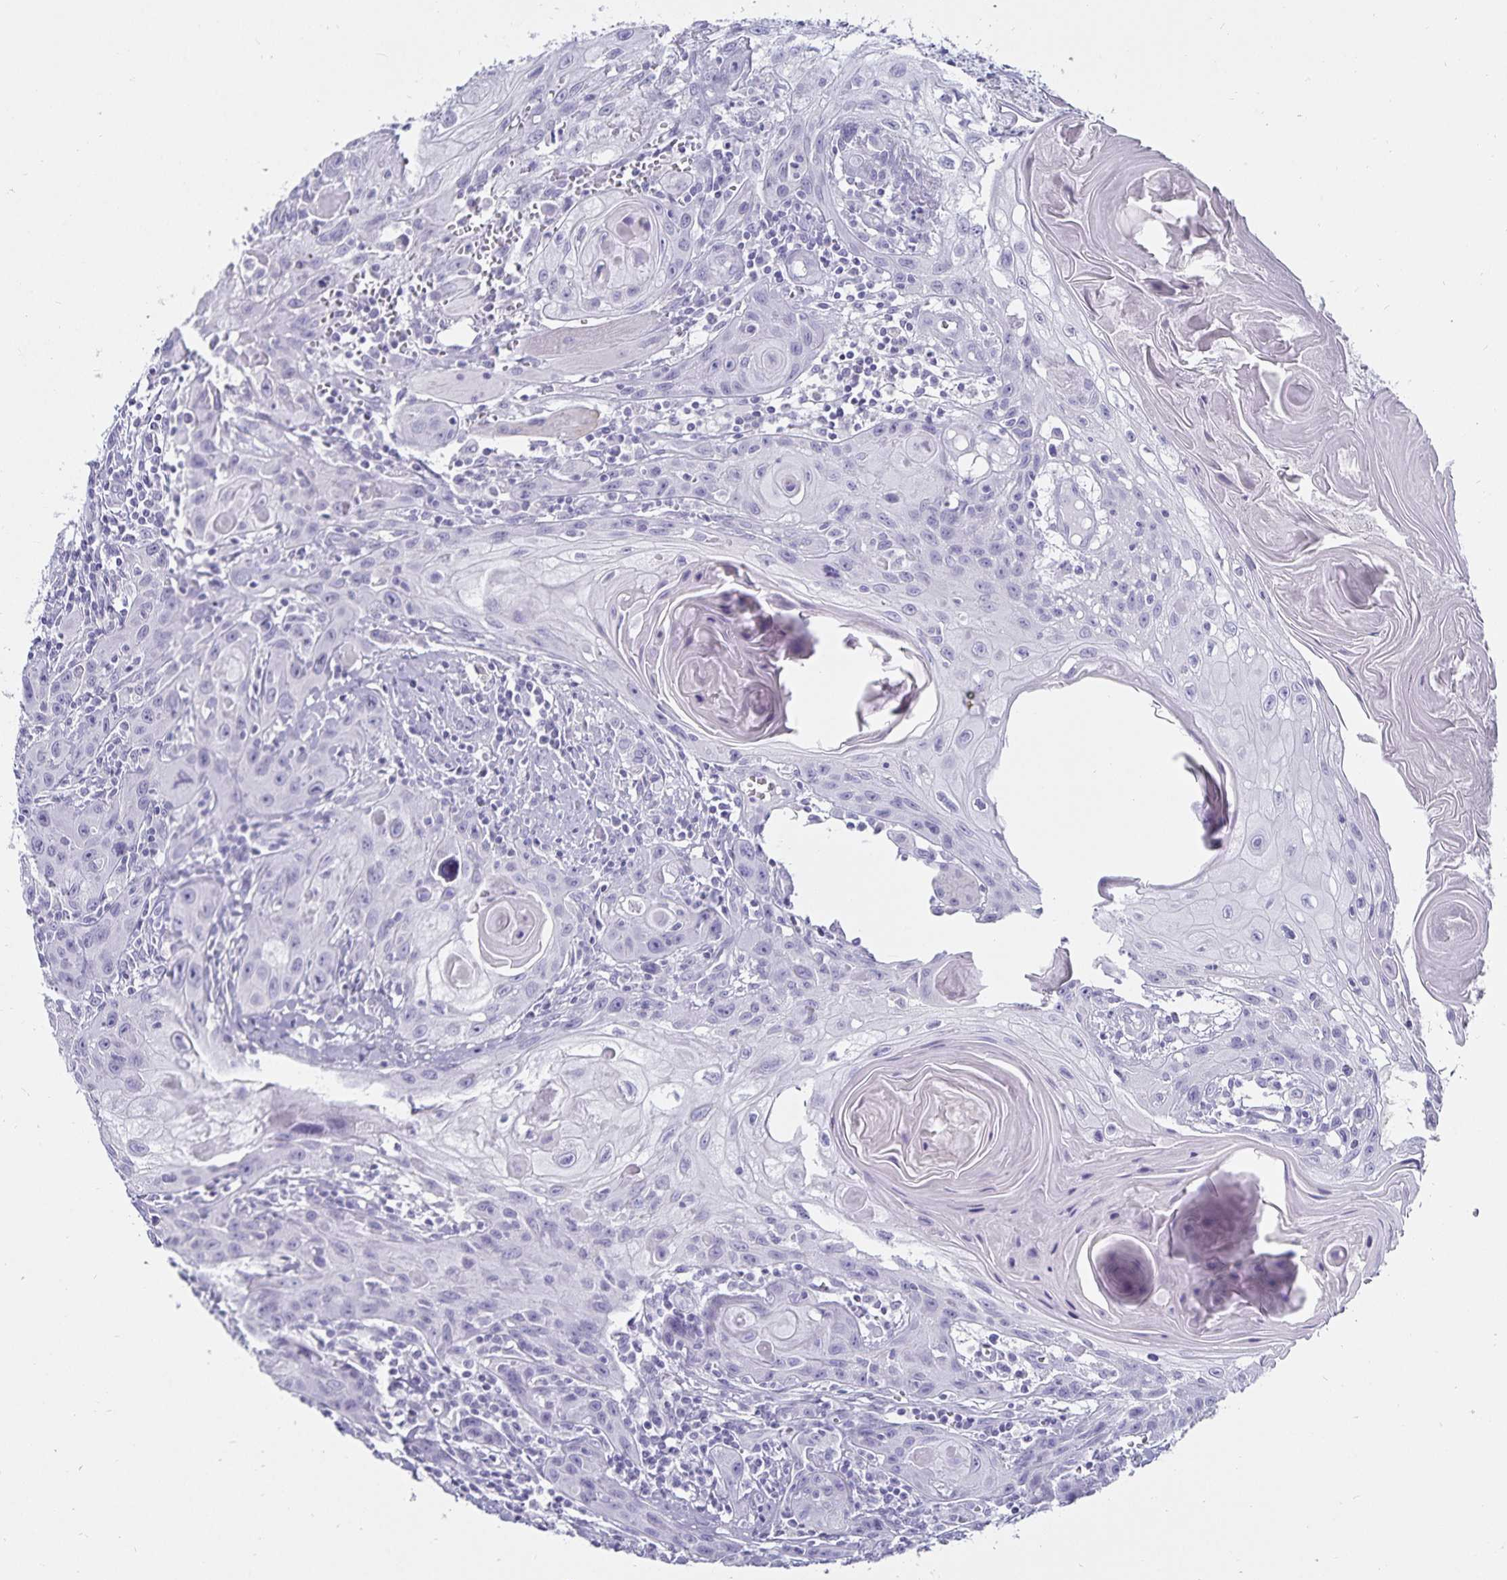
{"staining": {"intensity": "negative", "quantity": "none", "location": "none"}, "tissue": "head and neck cancer", "cell_type": "Tumor cells", "image_type": "cancer", "snomed": [{"axis": "morphology", "description": "Squamous cell carcinoma, NOS"}, {"axis": "topography", "description": "Oral tissue"}, {"axis": "topography", "description": "Head-Neck"}], "caption": "Protein analysis of head and neck squamous cell carcinoma exhibits no significant staining in tumor cells.", "gene": "DEFA6", "patient": {"sex": "male", "age": 58}}